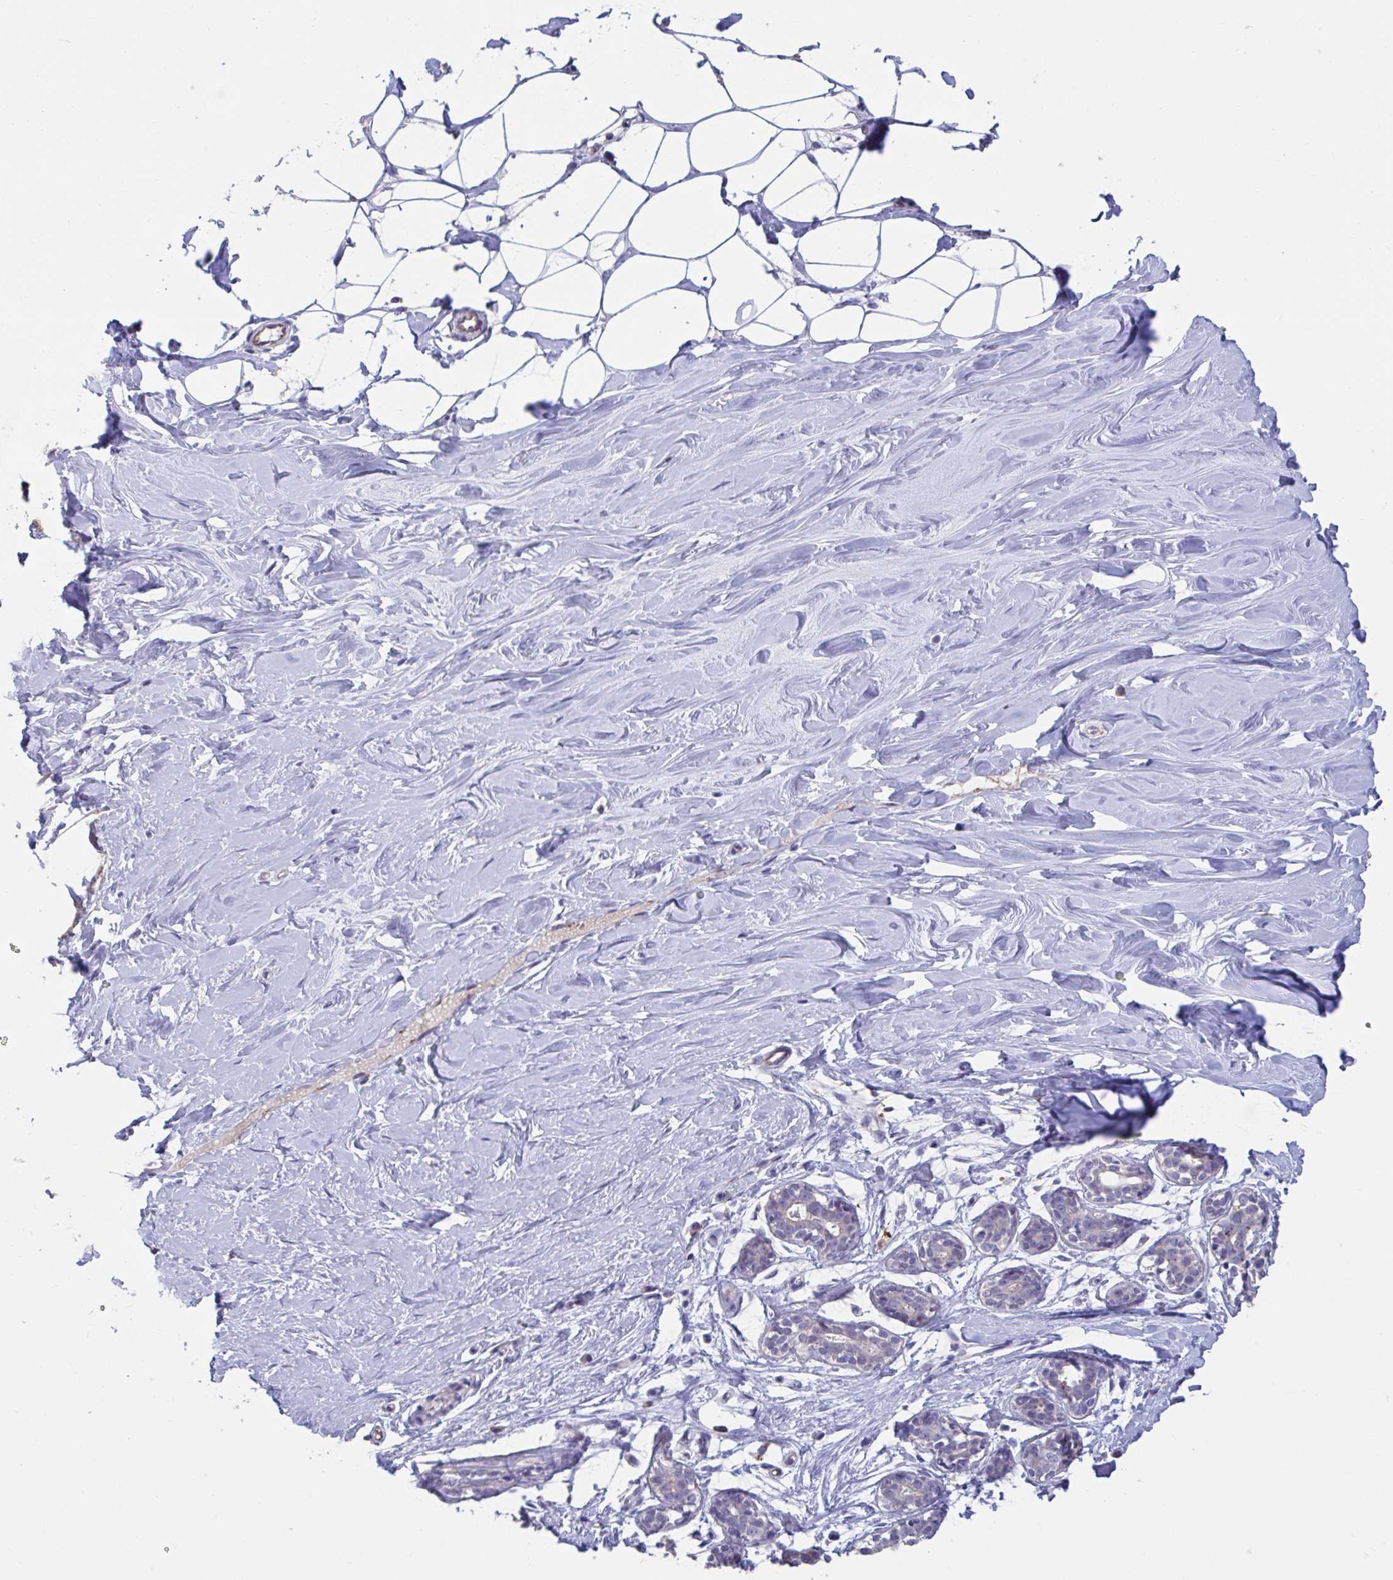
{"staining": {"intensity": "negative", "quantity": "none", "location": "none"}, "tissue": "breast", "cell_type": "Adipocytes", "image_type": "normal", "snomed": [{"axis": "morphology", "description": "Normal tissue, NOS"}, {"axis": "topography", "description": "Breast"}], "caption": "A histopathology image of breast stained for a protein displays no brown staining in adipocytes. Brightfield microscopy of immunohistochemistry (IHC) stained with DAB (brown) and hematoxylin (blue), captured at high magnification.", "gene": "GPR162", "patient": {"sex": "female", "age": 27}}